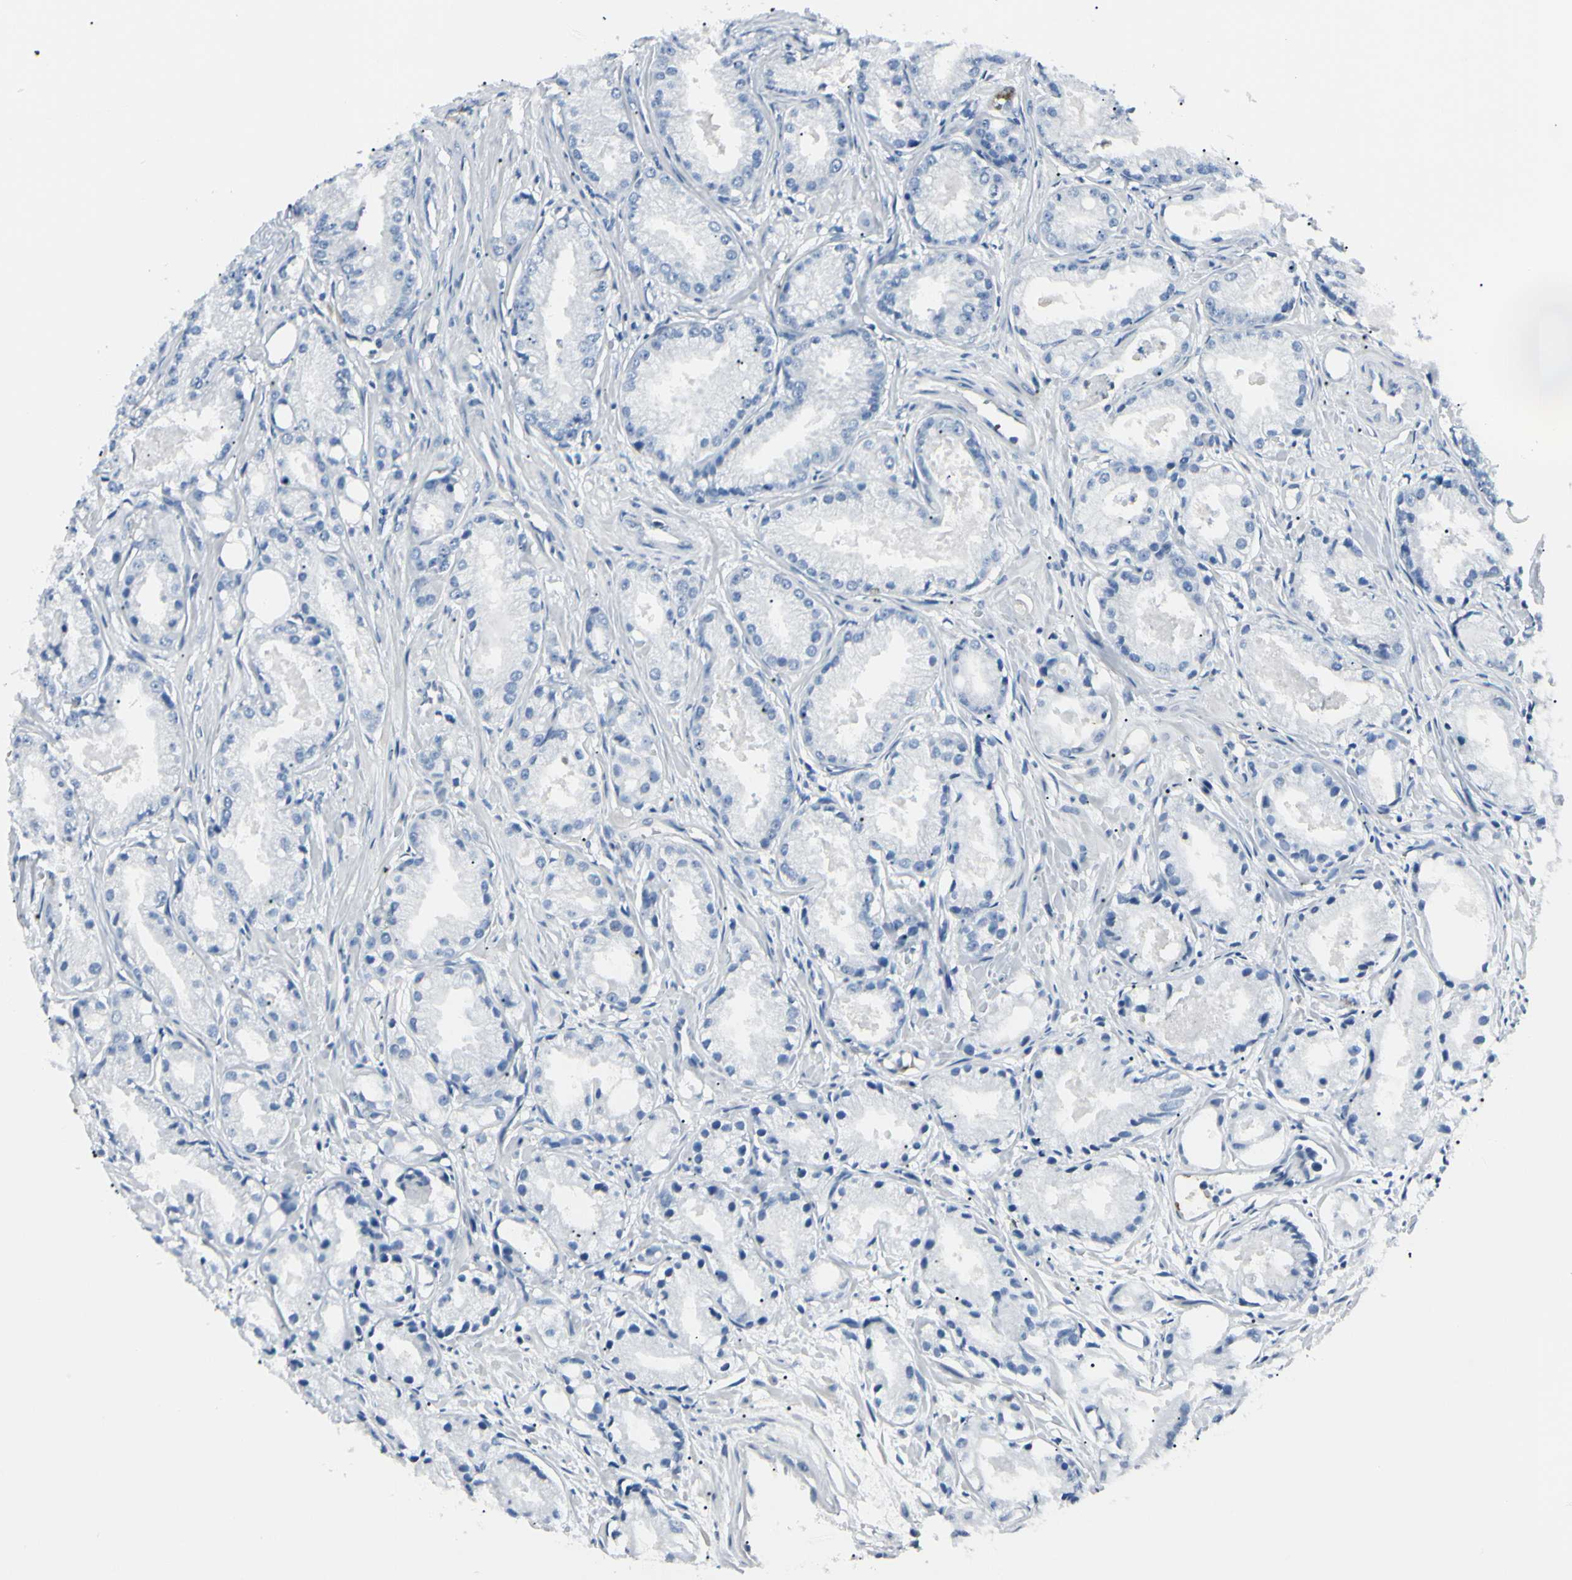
{"staining": {"intensity": "negative", "quantity": "none", "location": "none"}, "tissue": "prostate cancer", "cell_type": "Tumor cells", "image_type": "cancer", "snomed": [{"axis": "morphology", "description": "Adenocarcinoma, Low grade"}, {"axis": "topography", "description": "Prostate"}], "caption": "Low-grade adenocarcinoma (prostate) stained for a protein using immunohistochemistry (IHC) exhibits no staining tumor cells.", "gene": "CA2", "patient": {"sex": "male", "age": 72}}